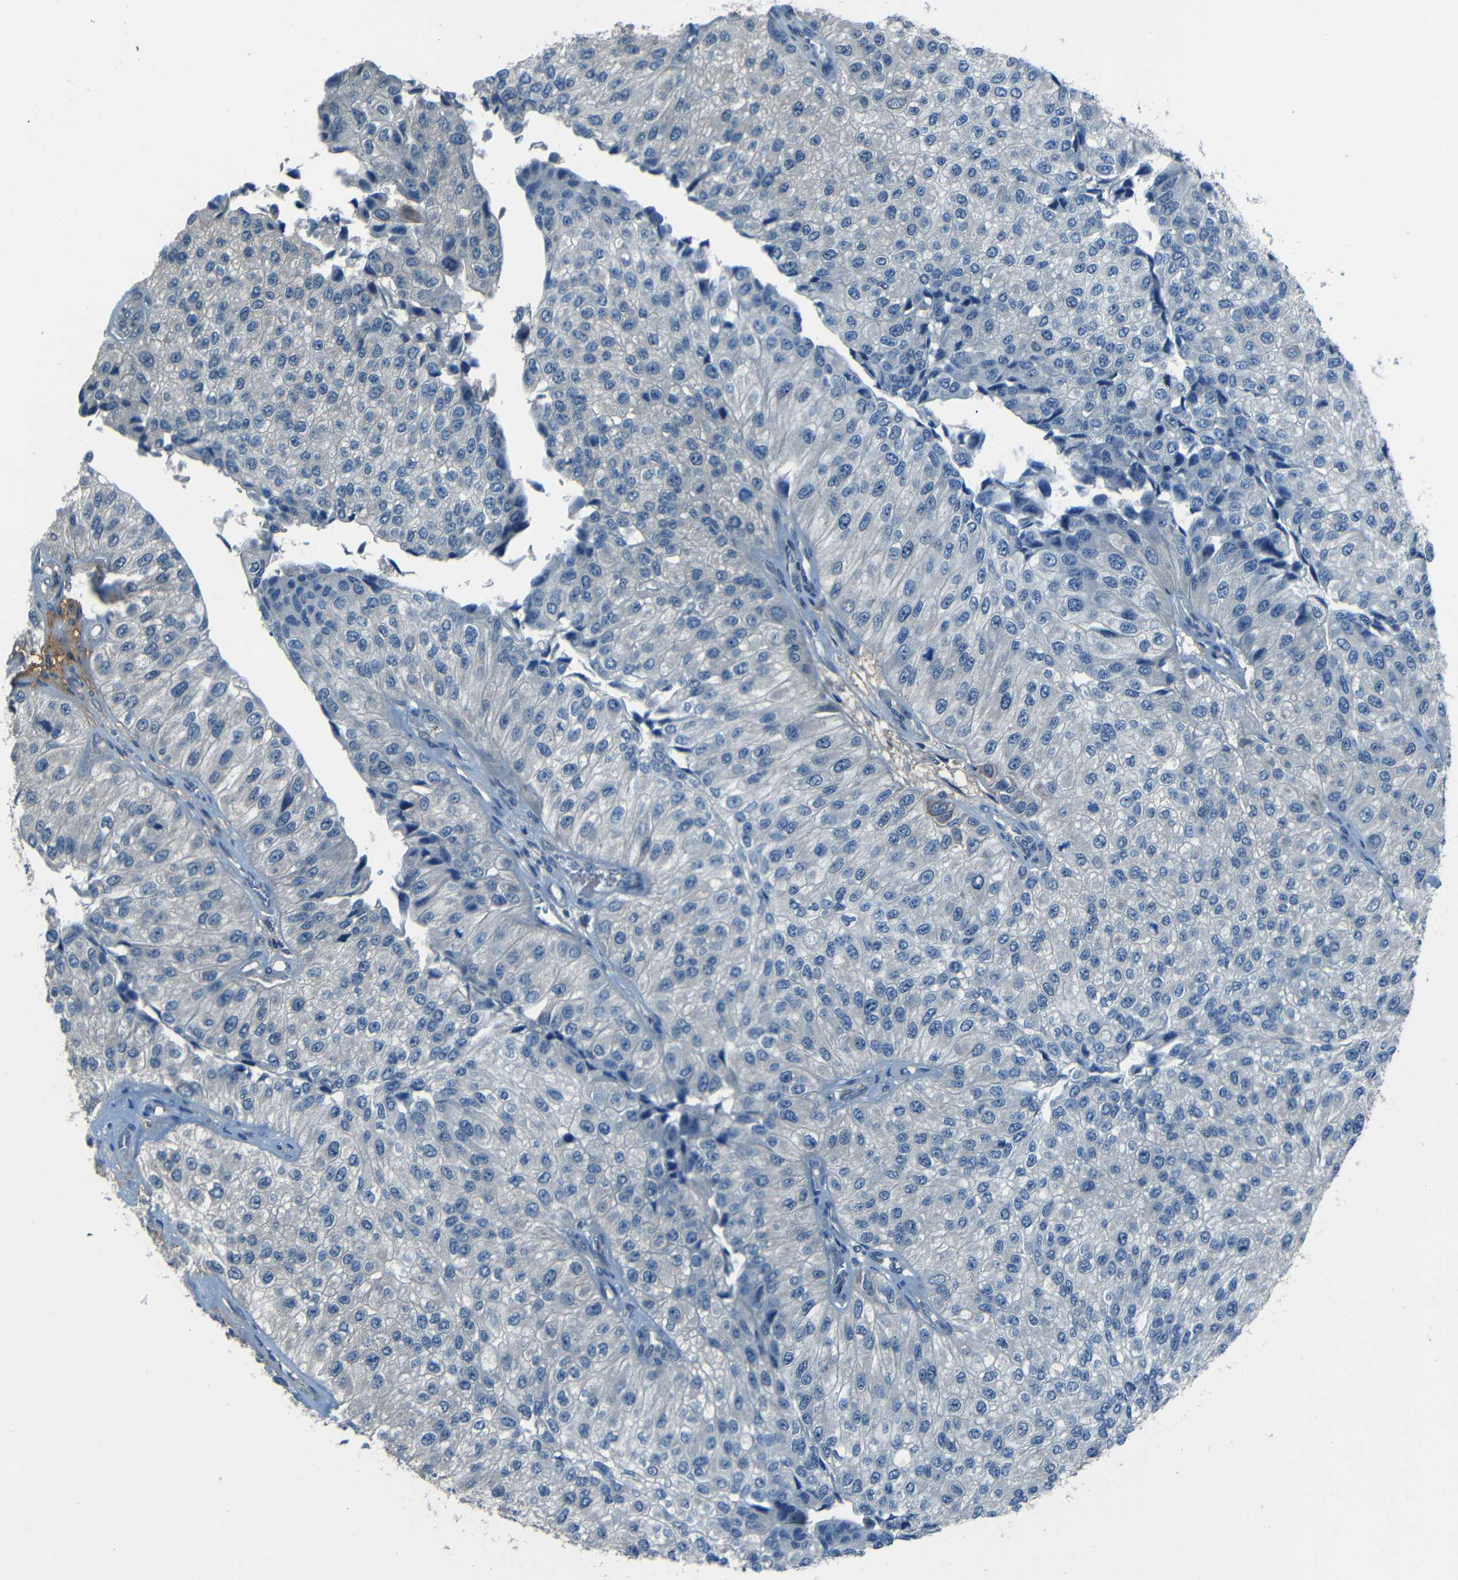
{"staining": {"intensity": "negative", "quantity": "none", "location": "none"}, "tissue": "urothelial cancer", "cell_type": "Tumor cells", "image_type": "cancer", "snomed": [{"axis": "morphology", "description": "Urothelial carcinoma, High grade"}, {"axis": "topography", "description": "Kidney"}, {"axis": "topography", "description": "Urinary bladder"}], "caption": "There is no significant expression in tumor cells of high-grade urothelial carcinoma.", "gene": "SLA", "patient": {"sex": "male", "age": 77}}